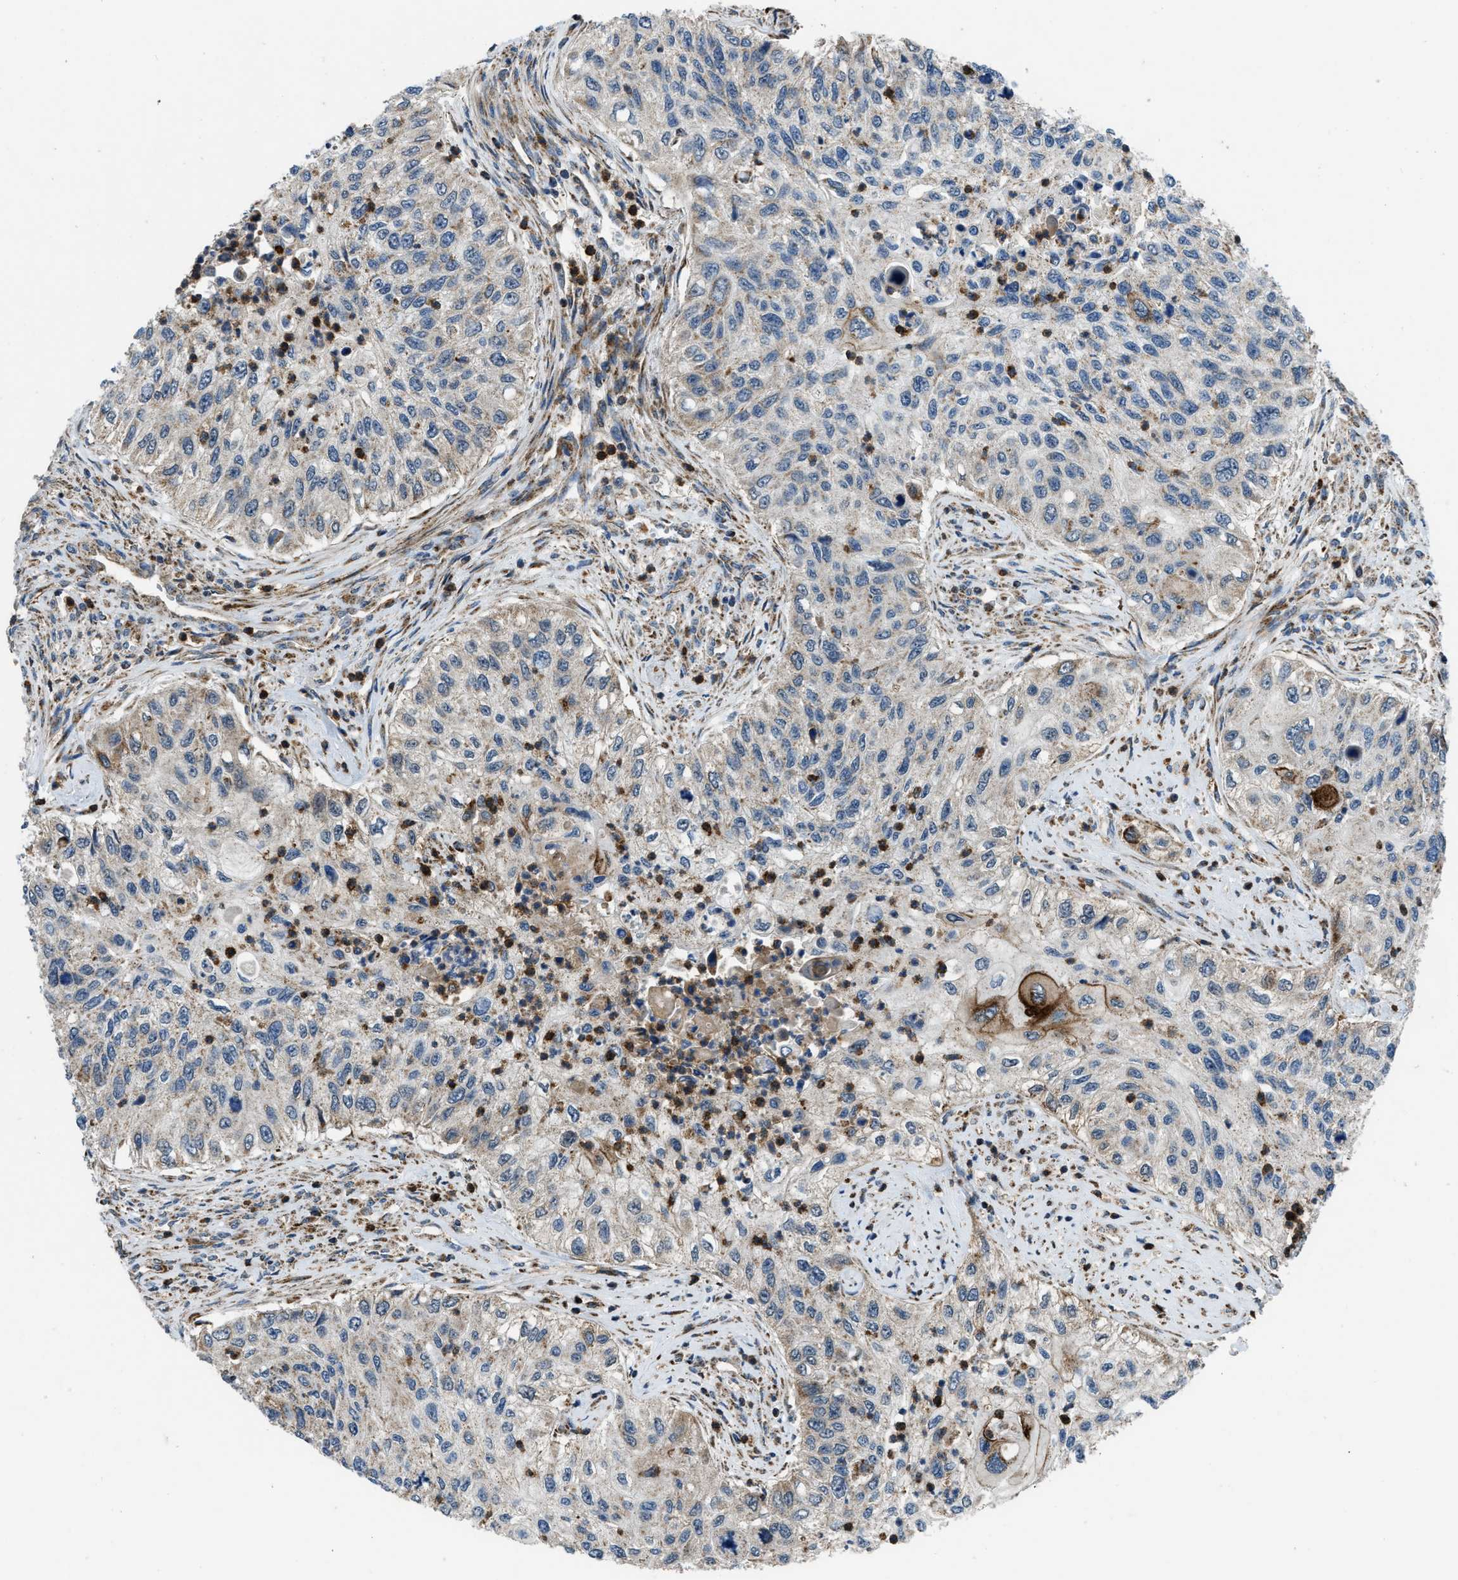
{"staining": {"intensity": "moderate", "quantity": "<25%", "location": "cytoplasmic/membranous"}, "tissue": "urothelial cancer", "cell_type": "Tumor cells", "image_type": "cancer", "snomed": [{"axis": "morphology", "description": "Urothelial carcinoma, High grade"}, {"axis": "topography", "description": "Urinary bladder"}], "caption": "Protein expression analysis of urothelial carcinoma (high-grade) reveals moderate cytoplasmic/membranous positivity in approximately <25% of tumor cells.", "gene": "GSDME", "patient": {"sex": "female", "age": 60}}